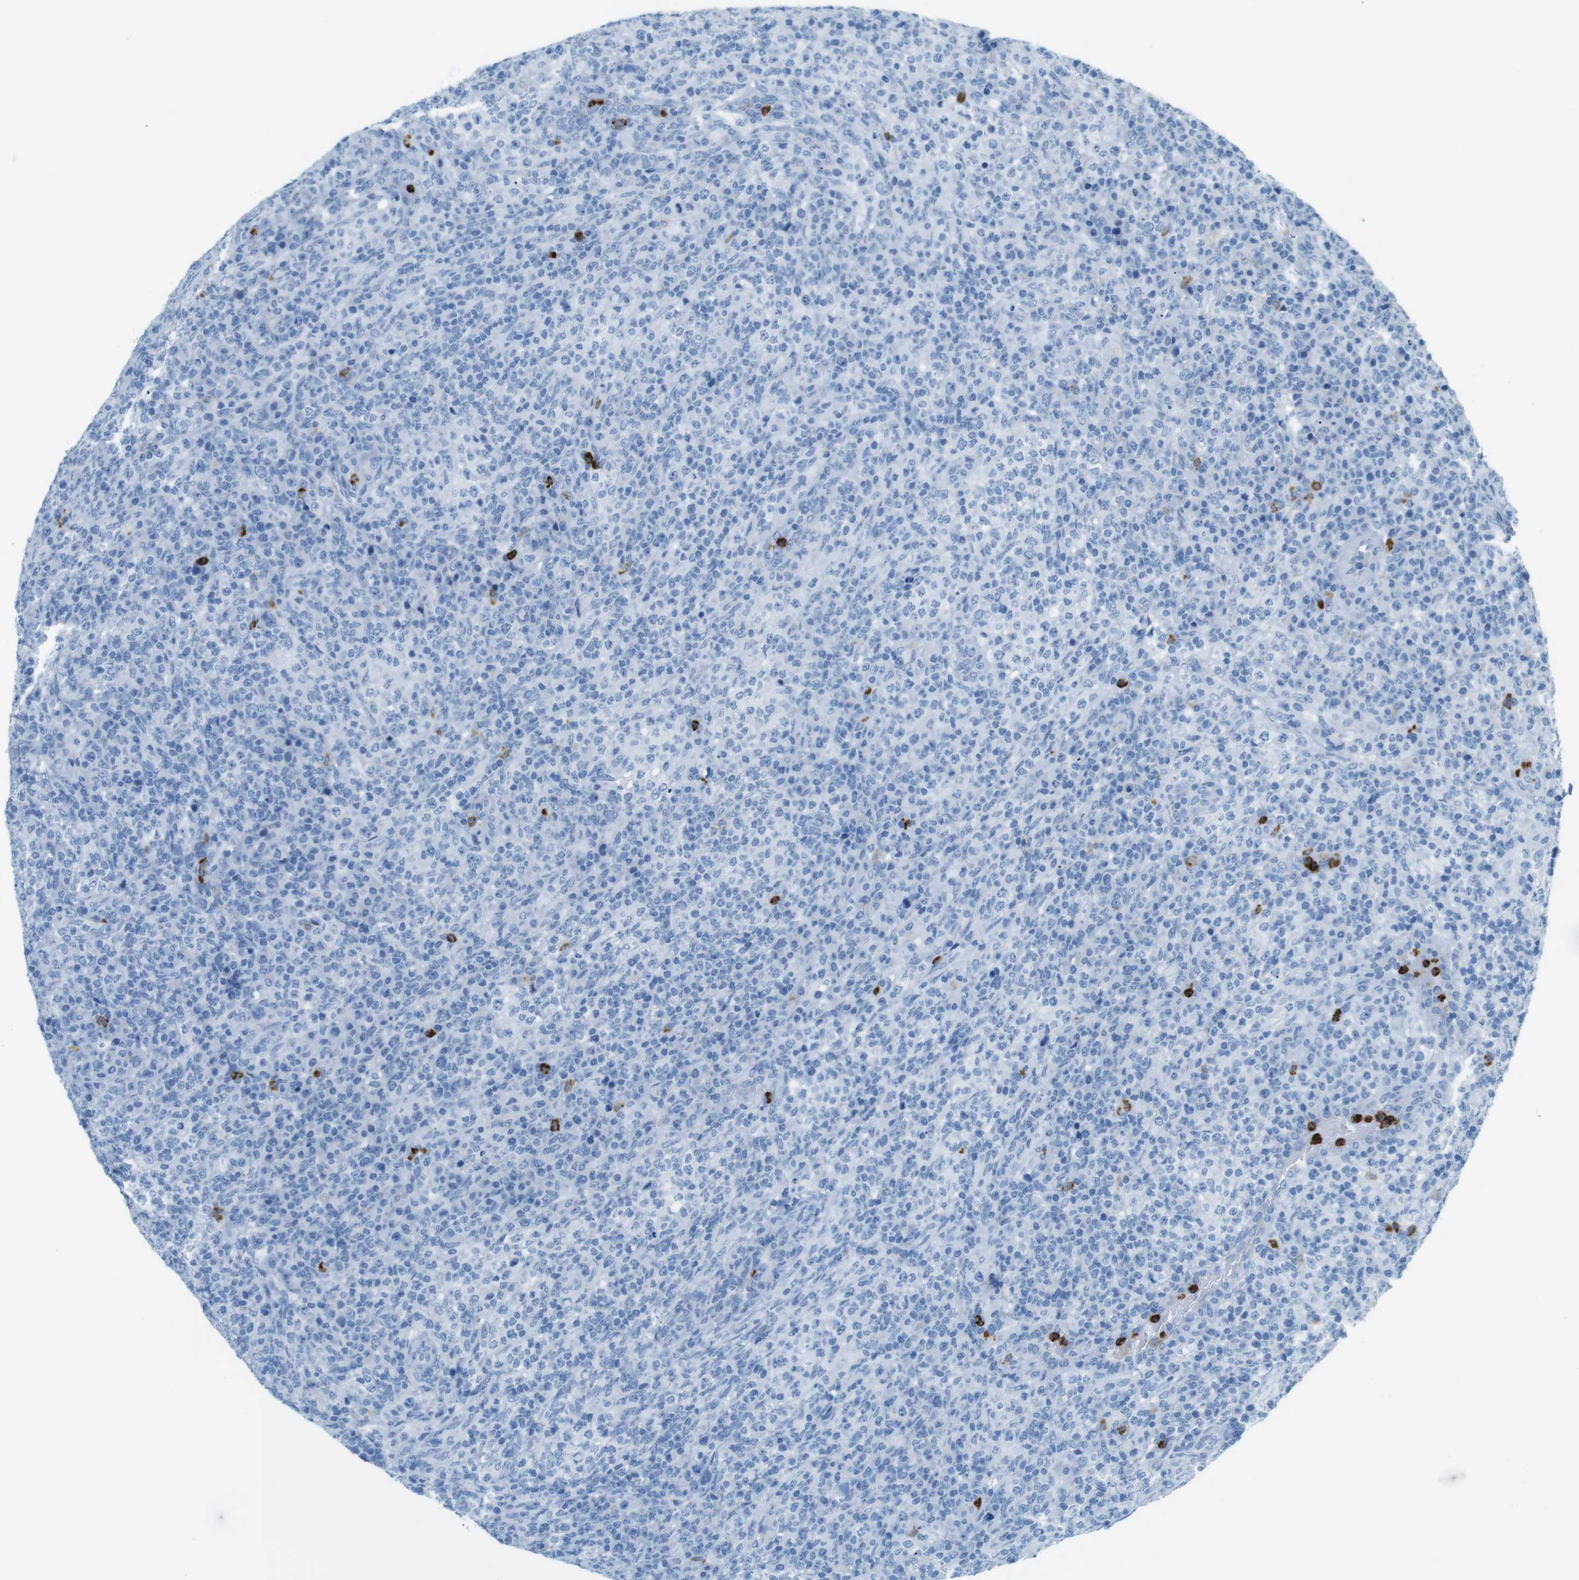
{"staining": {"intensity": "negative", "quantity": "none", "location": "none"}, "tissue": "lymphoma", "cell_type": "Tumor cells", "image_type": "cancer", "snomed": [{"axis": "morphology", "description": "Malignant lymphoma, non-Hodgkin's type, High grade"}, {"axis": "topography", "description": "Lymph node"}], "caption": "This is an immunohistochemistry micrograph of high-grade malignant lymphoma, non-Hodgkin's type. There is no expression in tumor cells.", "gene": "MCEMP1", "patient": {"sex": "female", "age": 76}}